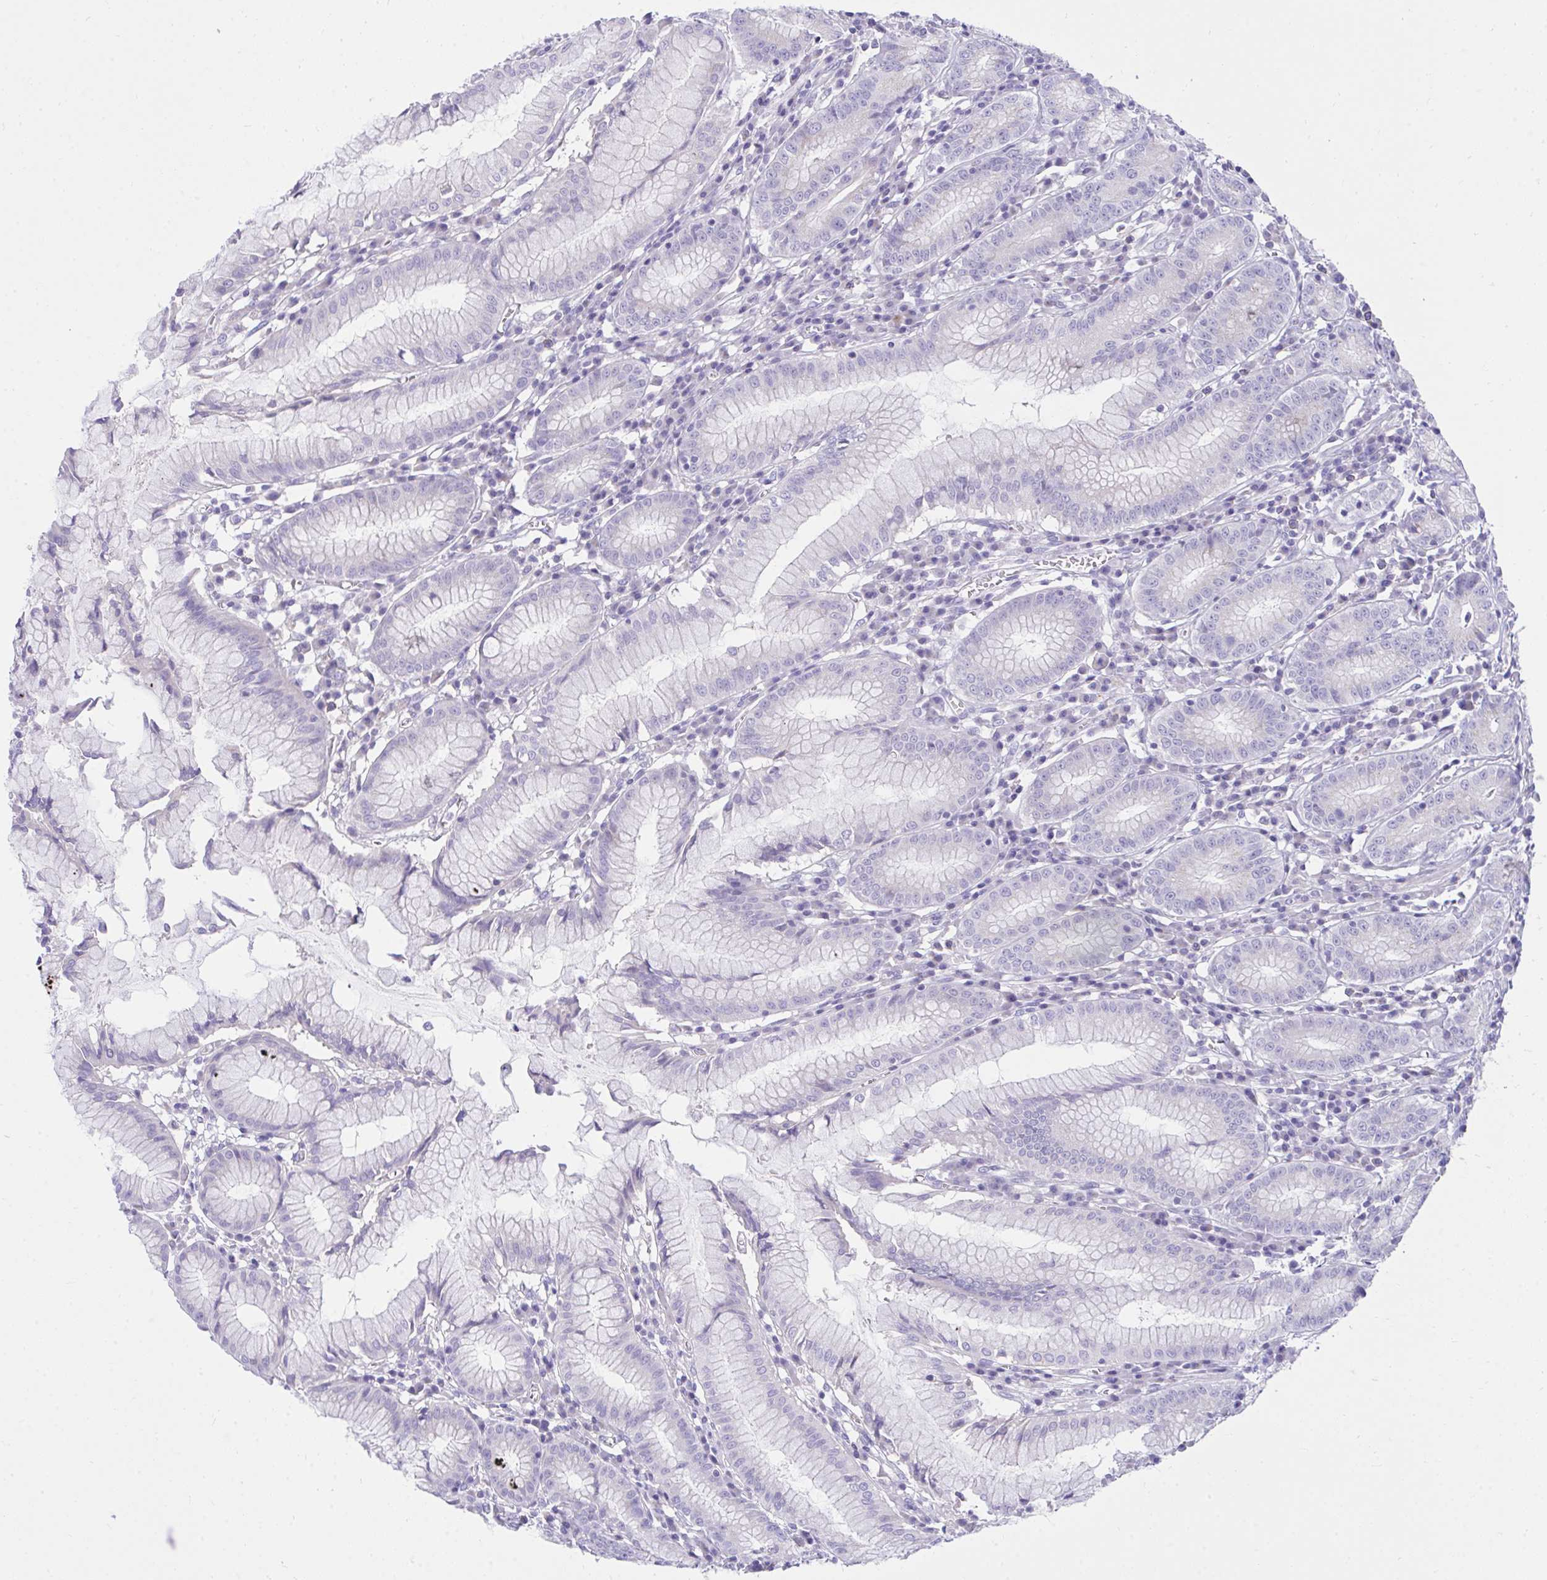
{"staining": {"intensity": "negative", "quantity": "none", "location": "none"}, "tissue": "stomach", "cell_type": "Glandular cells", "image_type": "normal", "snomed": [{"axis": "morphology", "description": "Normal tissue, NOS"}, {"axis": "topography", "description": "Stomach"}], "caption": "Benign stomach was stained to show a protein in brown. There is no significant expression in glandular cells.", "gene": "PLEKHH1", "patient": {"sex": "male", "age": 55}}